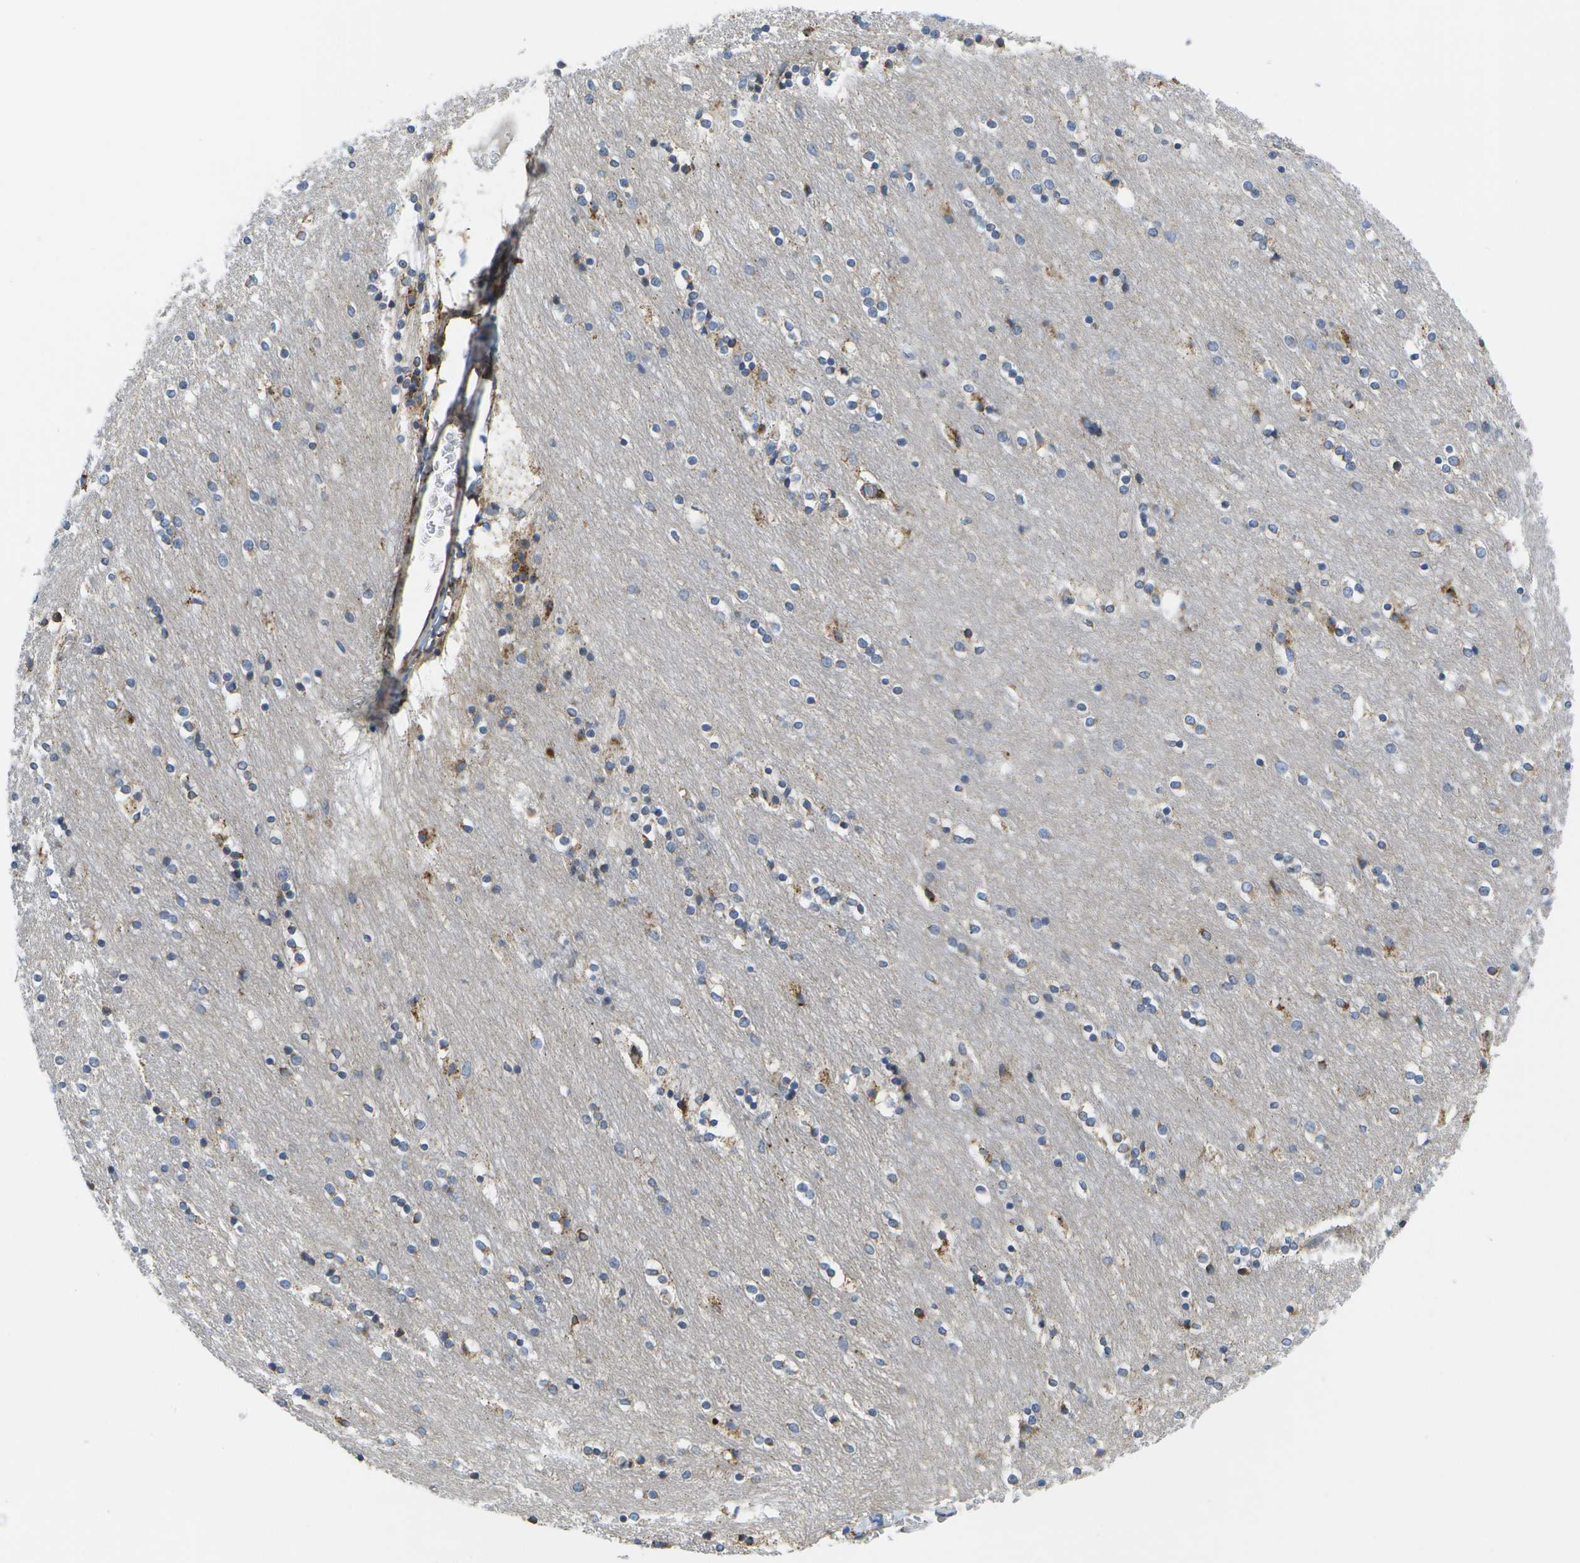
{"staining": {"intensity": "moderate", "quantity": "25%-75%", "location": "cytoplasmic/membranous"}, "tissue": "caudate", "cell_type": "Glial cells", "image_type": "normal", "snomed": [{"axis": "morphology", "description": "Normal tissue, NOS"}, {"axis": "topography", "description": "Lateral ventricle wall"}], "caption": "Brown immunohistochemical staining in unremarkable human caudate displays moderate cytoplasmic/membranous expression in approximately 25%-75% of glial cells. The protein is stained brown, and the nuclei are stained in blue (DAB IHC with brightfield microscopy, high magnification).", "gene": "ZDHHC17", "patient": {"sex": "female", "age": 54}}